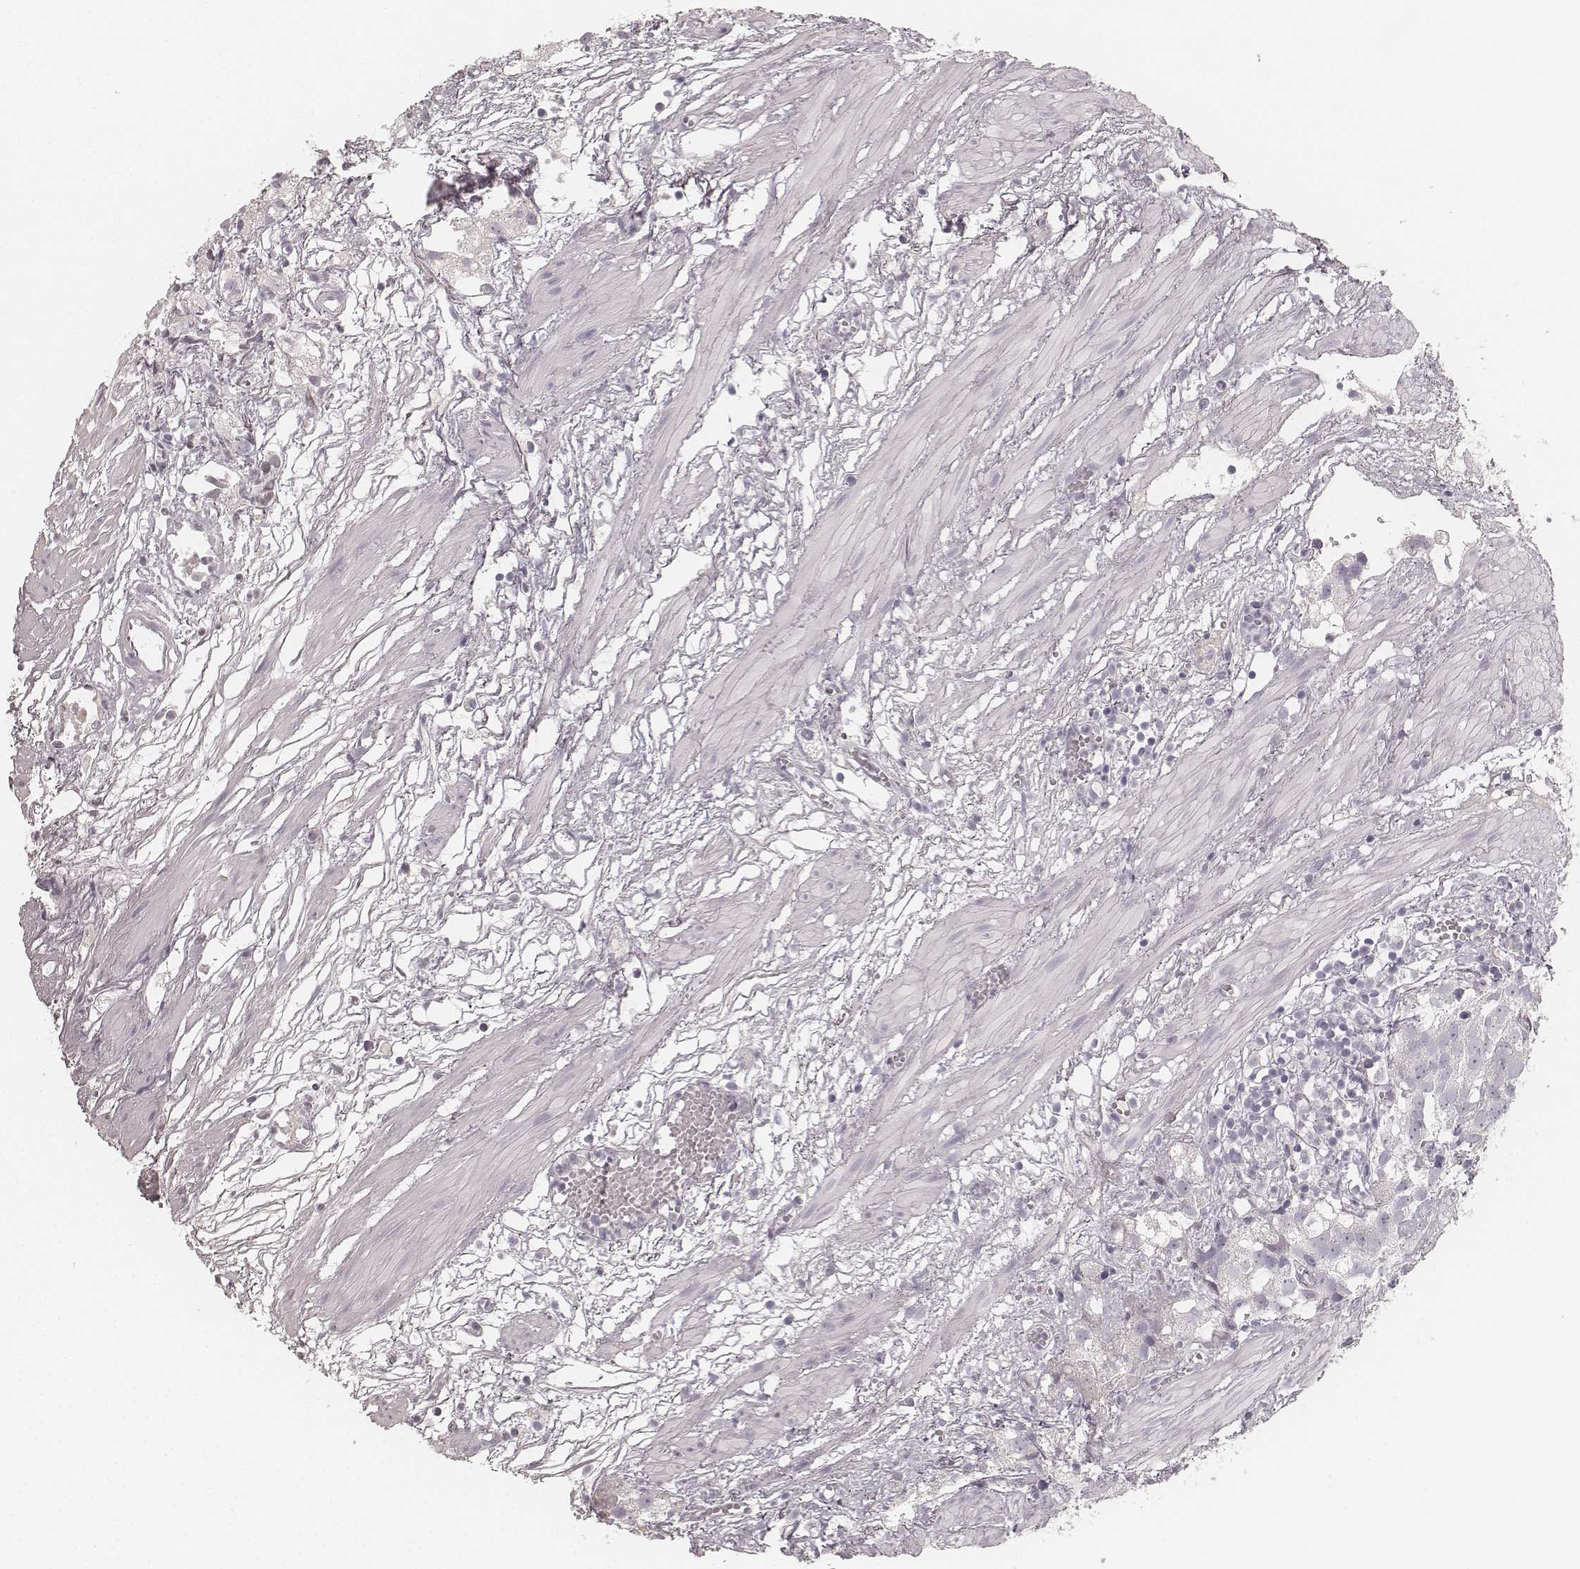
{"staining": {"intensity": "negative", "quantity": "none", "location": "none"}, "tissue": "prostate cancer", "cell_type": "Tumor cells", "image_type": "cancer", "snomed": [{"axis": "morphology", "description": "Adenocarcinoma, High grade"}, {"axis": "topography", "description": "Prostate"}], "caption": "Protein analysis of adenocarcinoma (high-grade) (prostate) exhibits no significant staining in tumor cells. The staining was performed using DAB to visualize the protein expression in brown, while the nuclei were stained in blue with hematoxylin (Magnification: 20x).", "gene": "KRT31", "patient": {"sex": "male", "age": 68}}